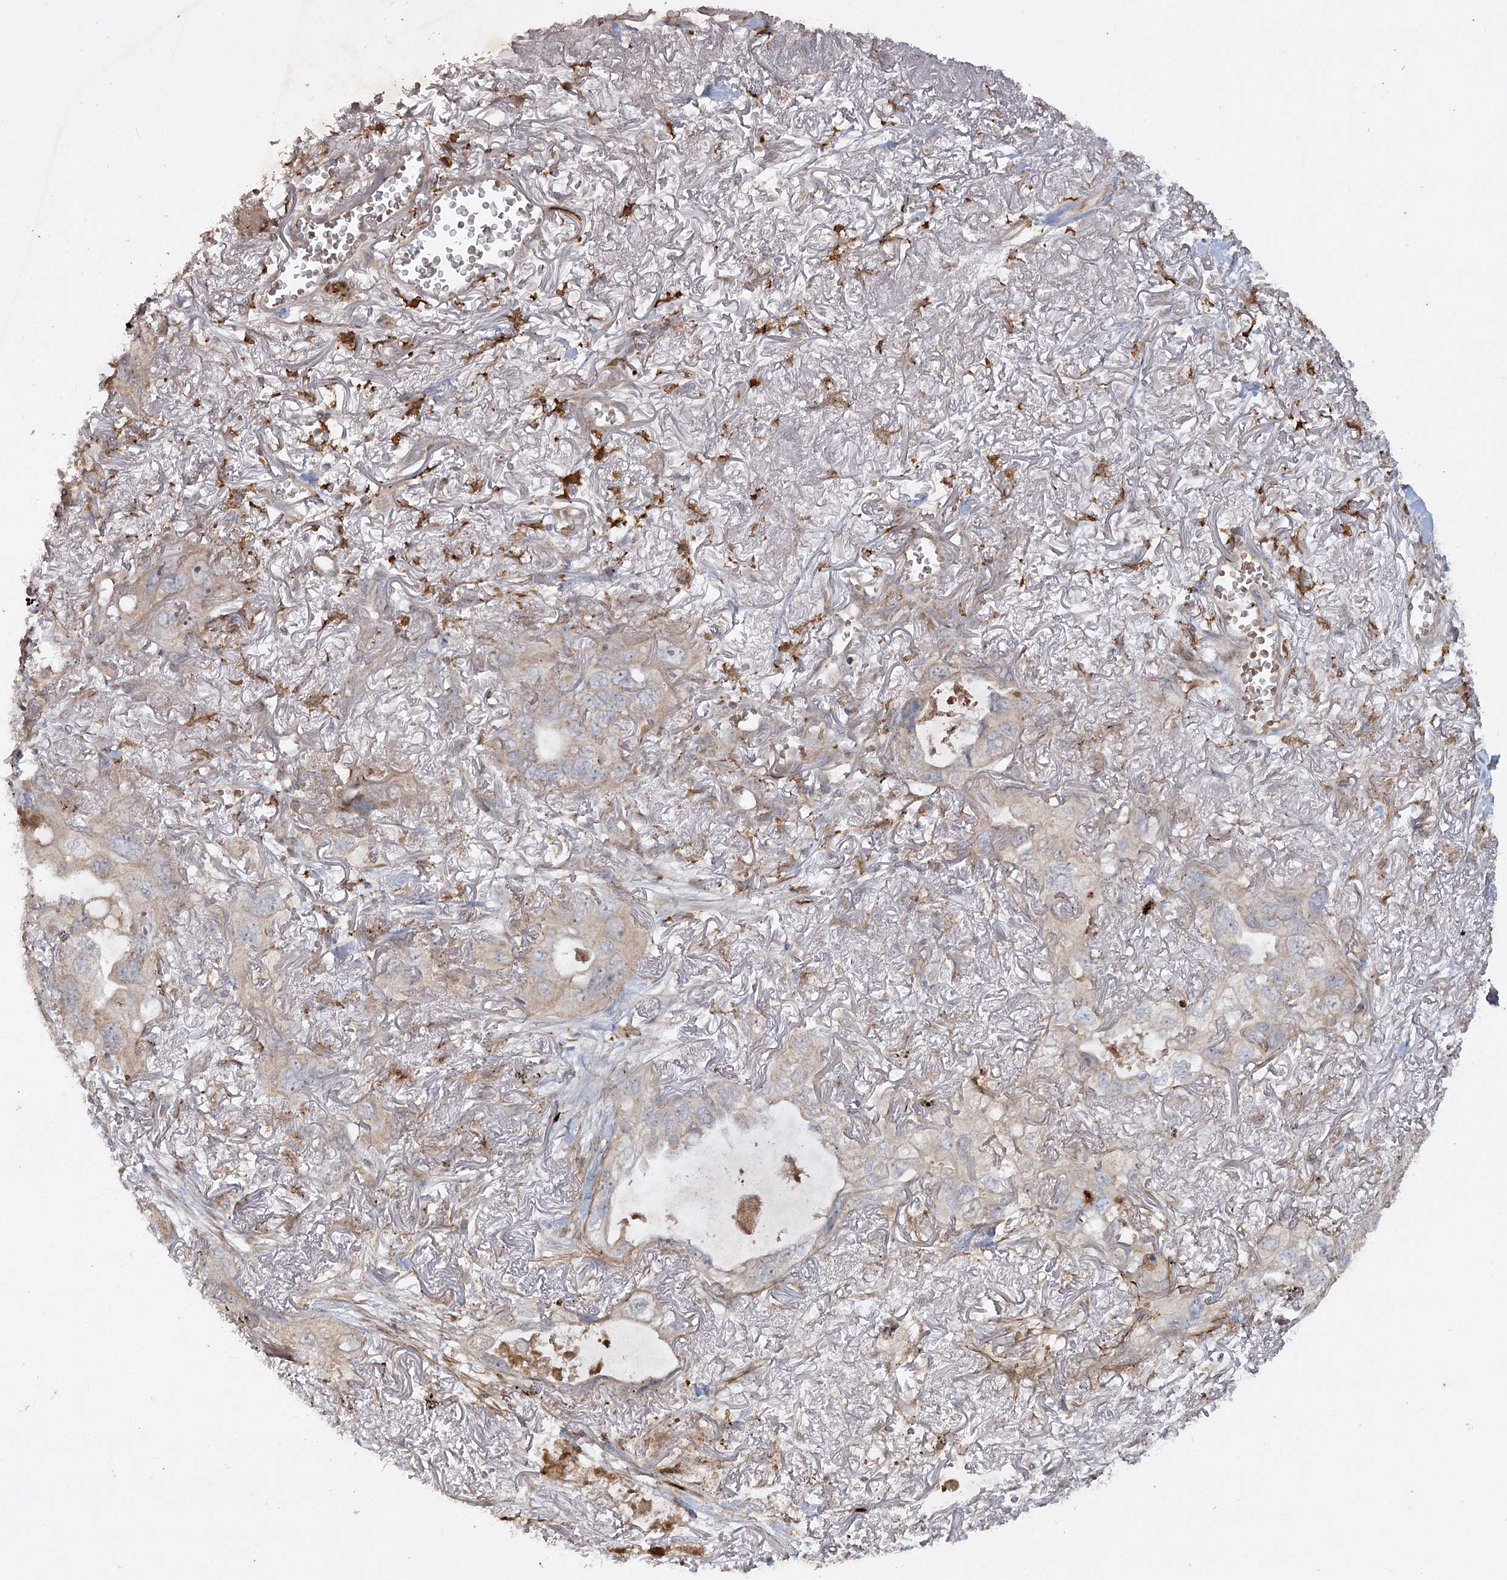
{"staining": {"intensity": "weak", "quantity": "<25%", "location": "cytoplasmic/membranous"}, "tissue": "lung cancer", "cell_type": "Tumor cells", "image_type": "cancer", "snomed": [{"axis": "morphology", "description": "Squamous cell carcinoma, NOS"}, {"axis": "topography", "description": "Lung"}], "caption": "DAB immunohistochemical staining of lung cancer shows no significant staining in tumor cells.", "gene": "KBTBD4", "patient": {"sex": "female", "age": 73}}